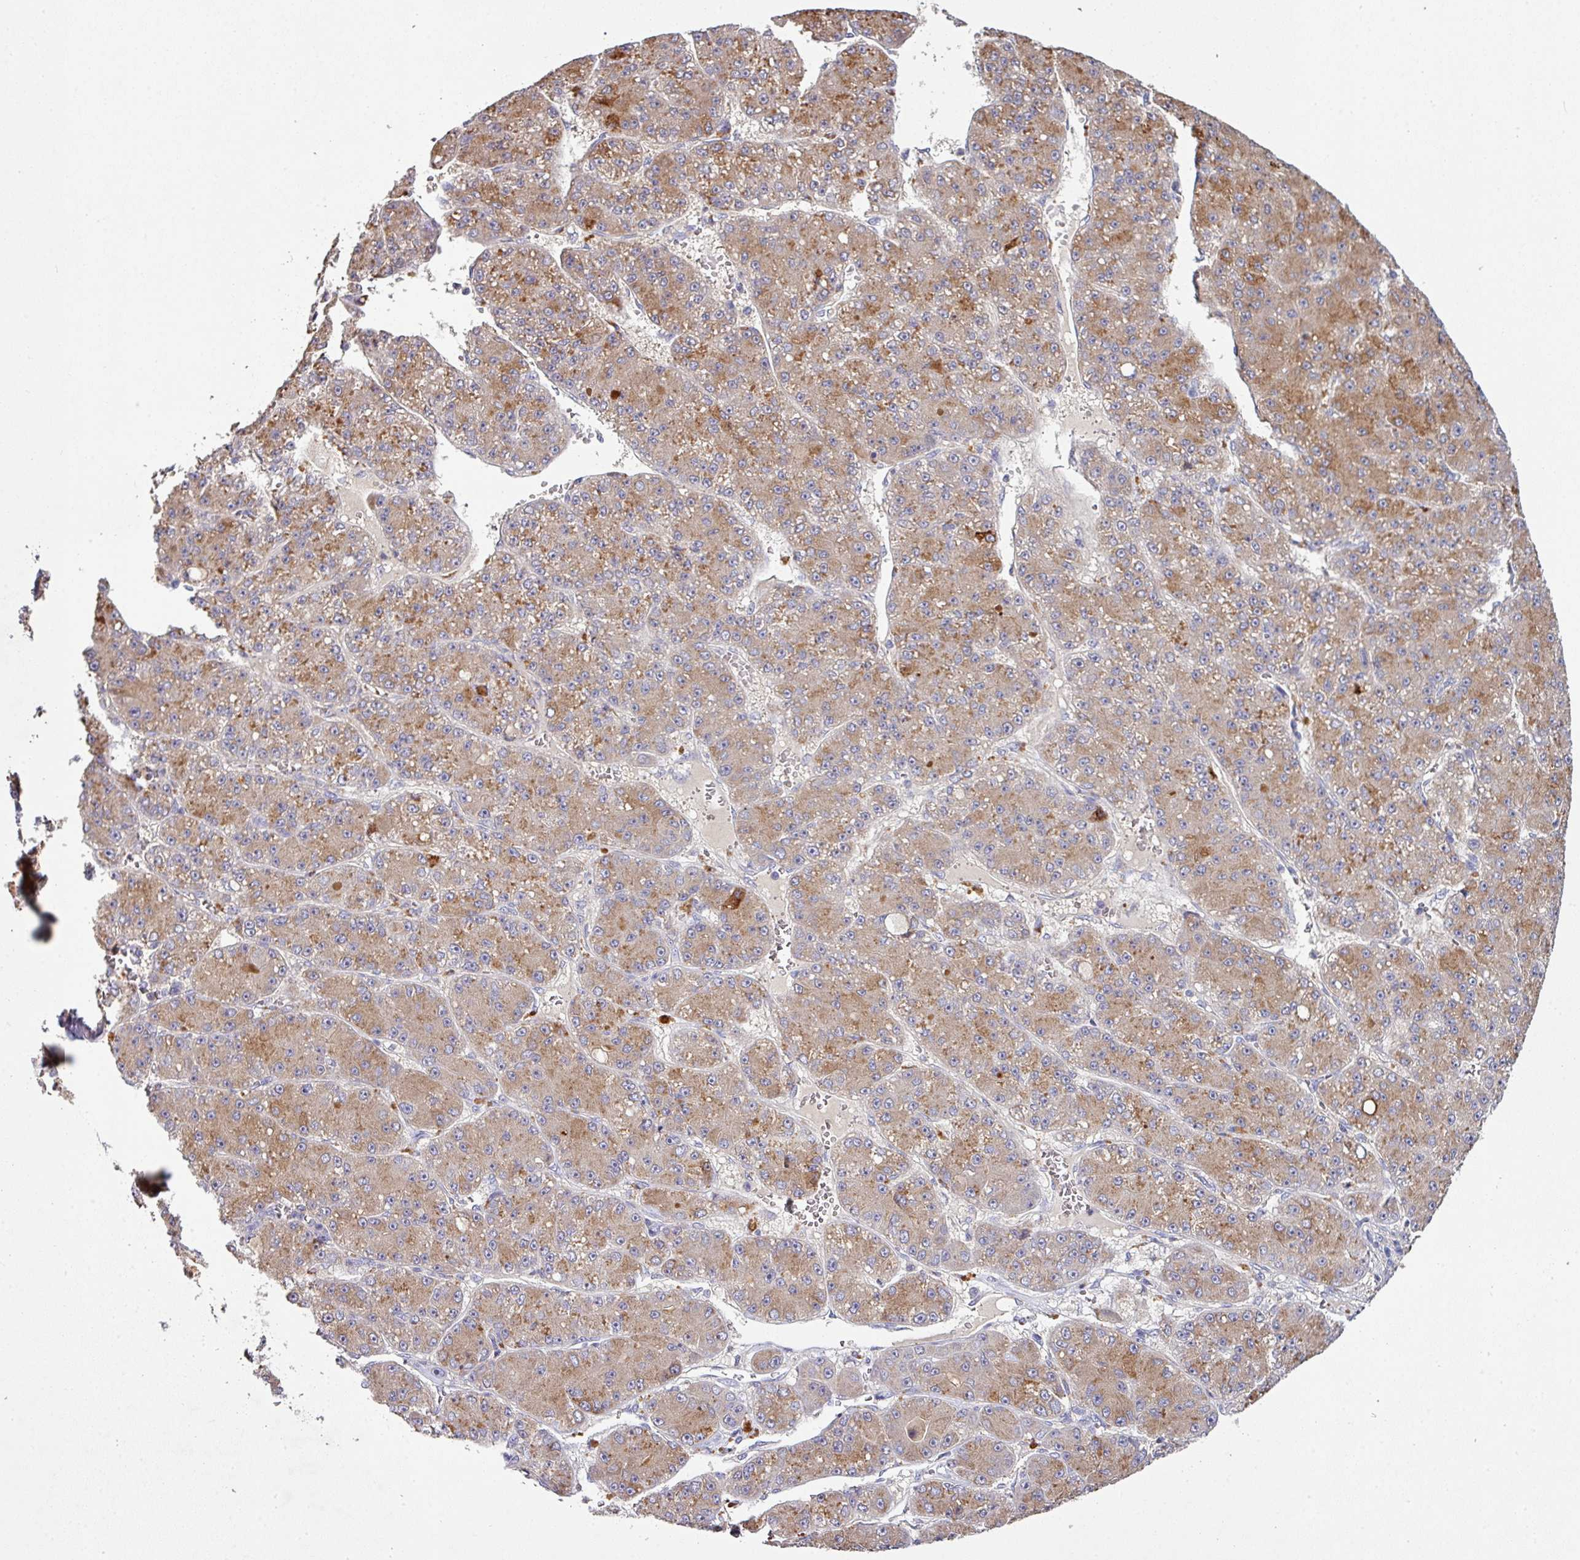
{"staining": {"intensity": "moderate", "quantity": ">75%", "location": "cytoplasmic/membranous"}, "tissue": "liver cancer", "cell_type": "Tumor cells", "image_type": "cancer", "snomed": [{"axis": "morphology", "description": "Carcinoma, Hepatocellular, NOS"}, {"axis": "topography", "description": "Liver"}], "caption": "Protein staining of hepatocellular carcinoma (liver) tissue exhibits moderate cytoplasmic/membranous expression in approximately >75% of tumor cells.", "gene": "AEBP2", "patient": {"sex": "male", "age": 67}}